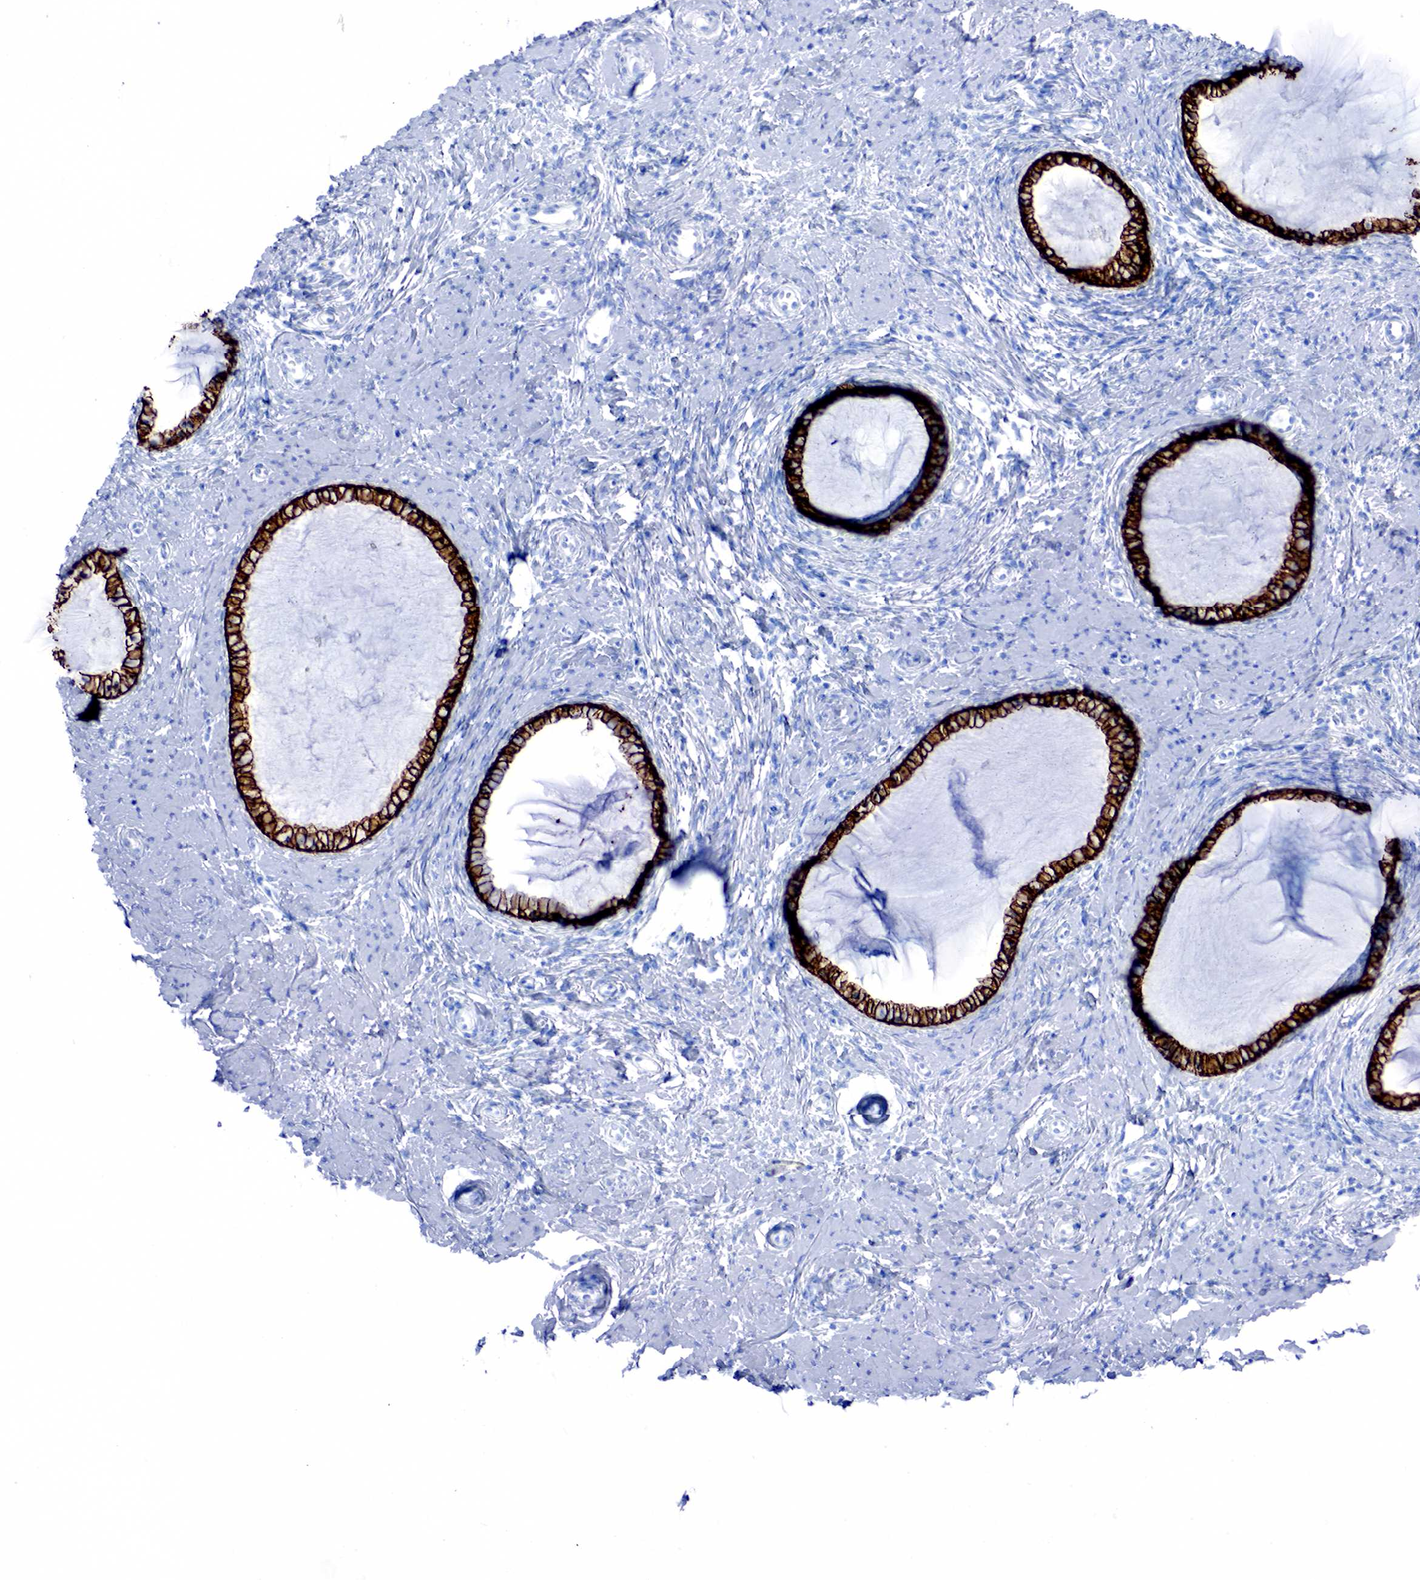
{"staining": {"intensity": "strong", "quantity": ">75%", "location": "cytoplasmic/membranous"}, "tissue": "cervix", "cell_type": "Glandular cells", "image_type": "normal", "snomed": [{"axis": "morphology", "description": "Normal tissue, NOS"}, {"axis": "topography", "description": "Cervix"}], "caption": "Immunohistochemical staining of normal human cervix reveals >75% levels of strong cytoplasmic/membranous protein expression in approximately >75% of glandular cells. Nuclei are stained in blue.", "gene": "KRT7", "patient": {"sex": "female", "age": 70}}